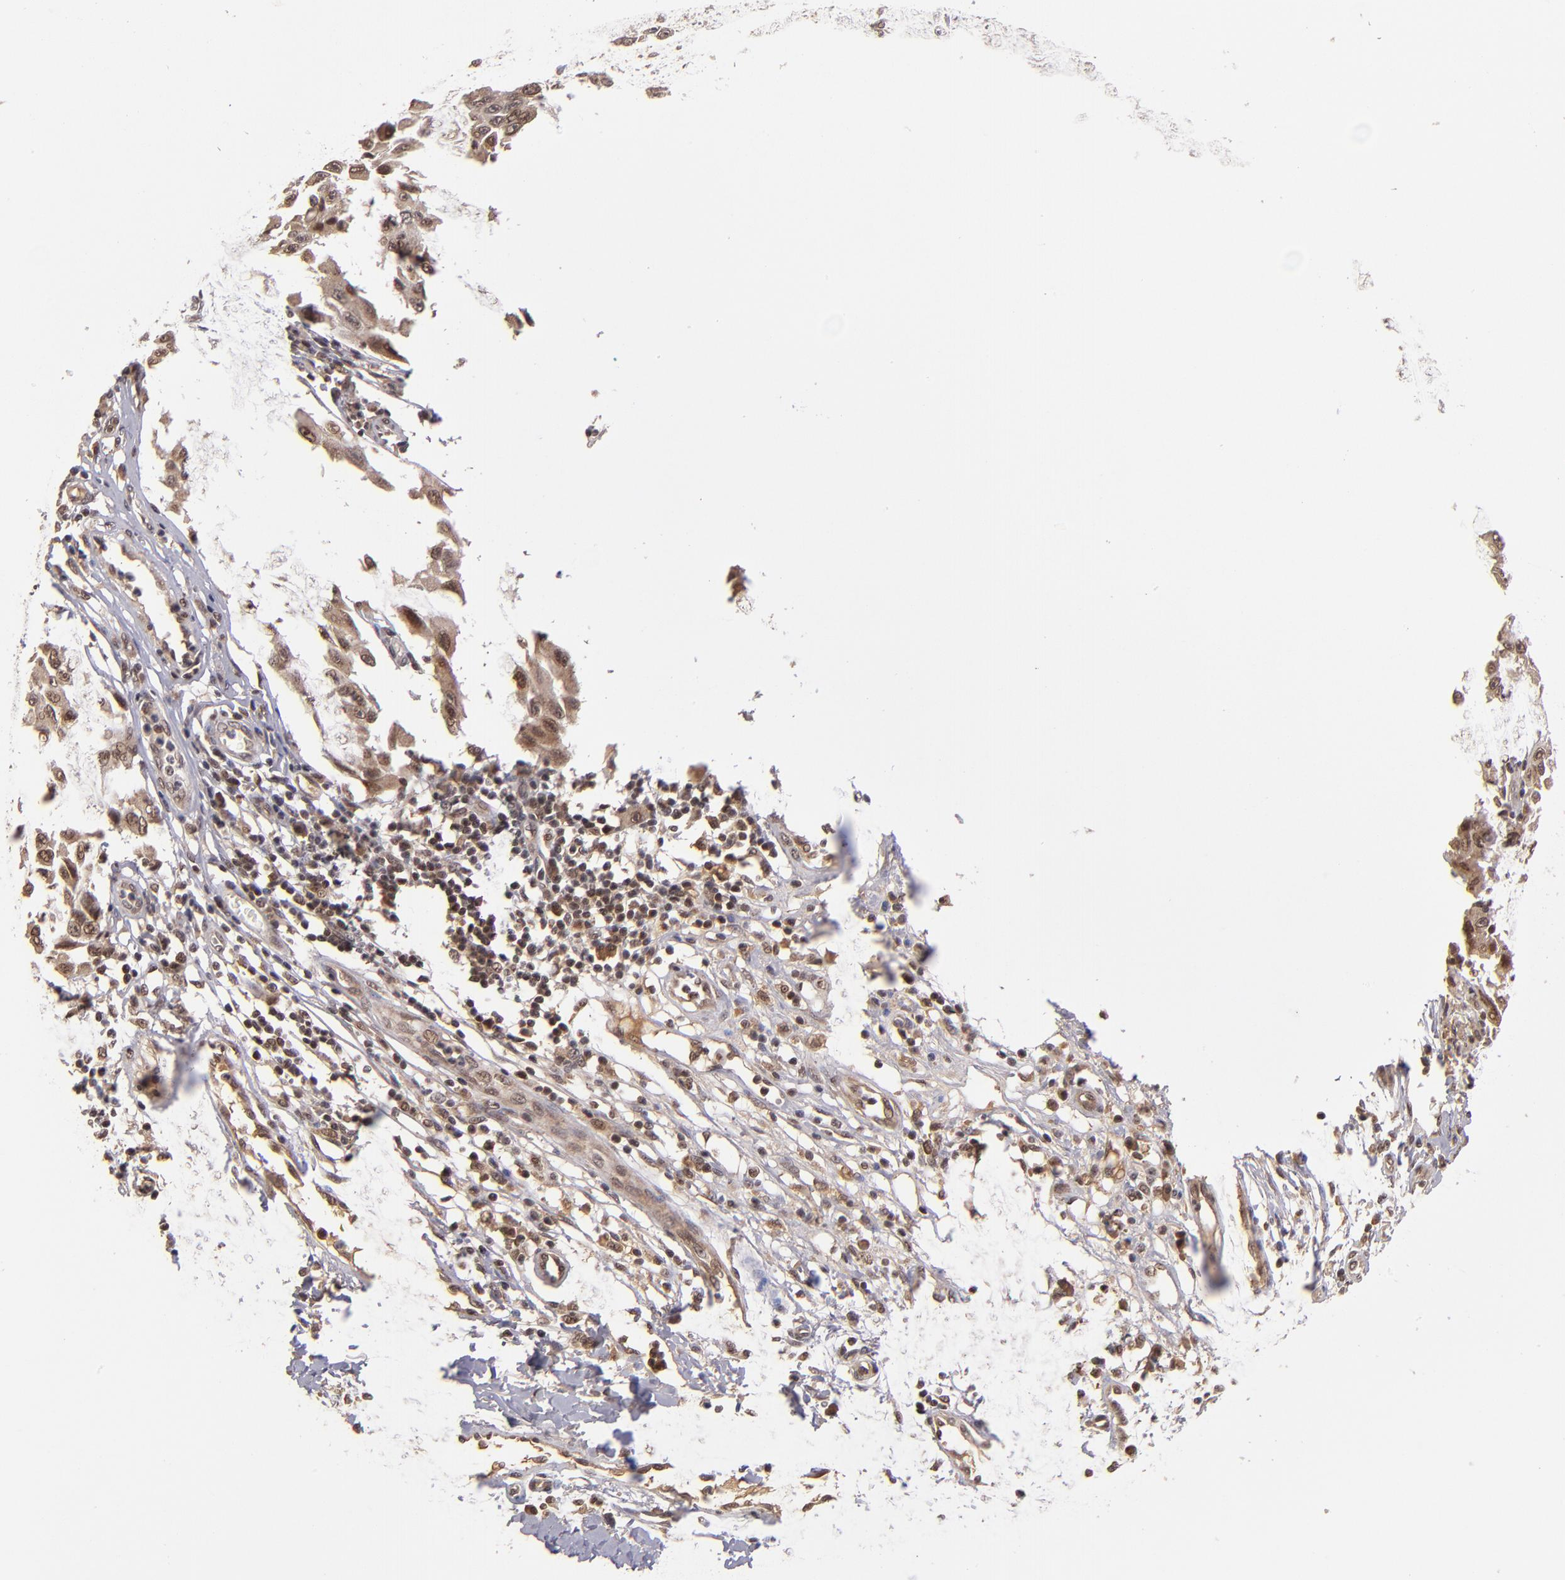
{"staining": {"intensity": "weak", "quantity": "25%-75%", "location": "nuclear"}, "tissue": "melanoma", "cell_type": "Tumor cells", "image_type": "cancer", "snomed": [{"axis": "morphology", "description": "Malignant melanoma, NOS"}, {"axis": "topography", "description": "Skin"}], "caption": "Tumor cells exhibit low levels of weak nuclear positivity in approximately 25%-75% of cells in melanoma.", "gene": "ABHD12B", "patient": {"sex": "male", "age": 30}}